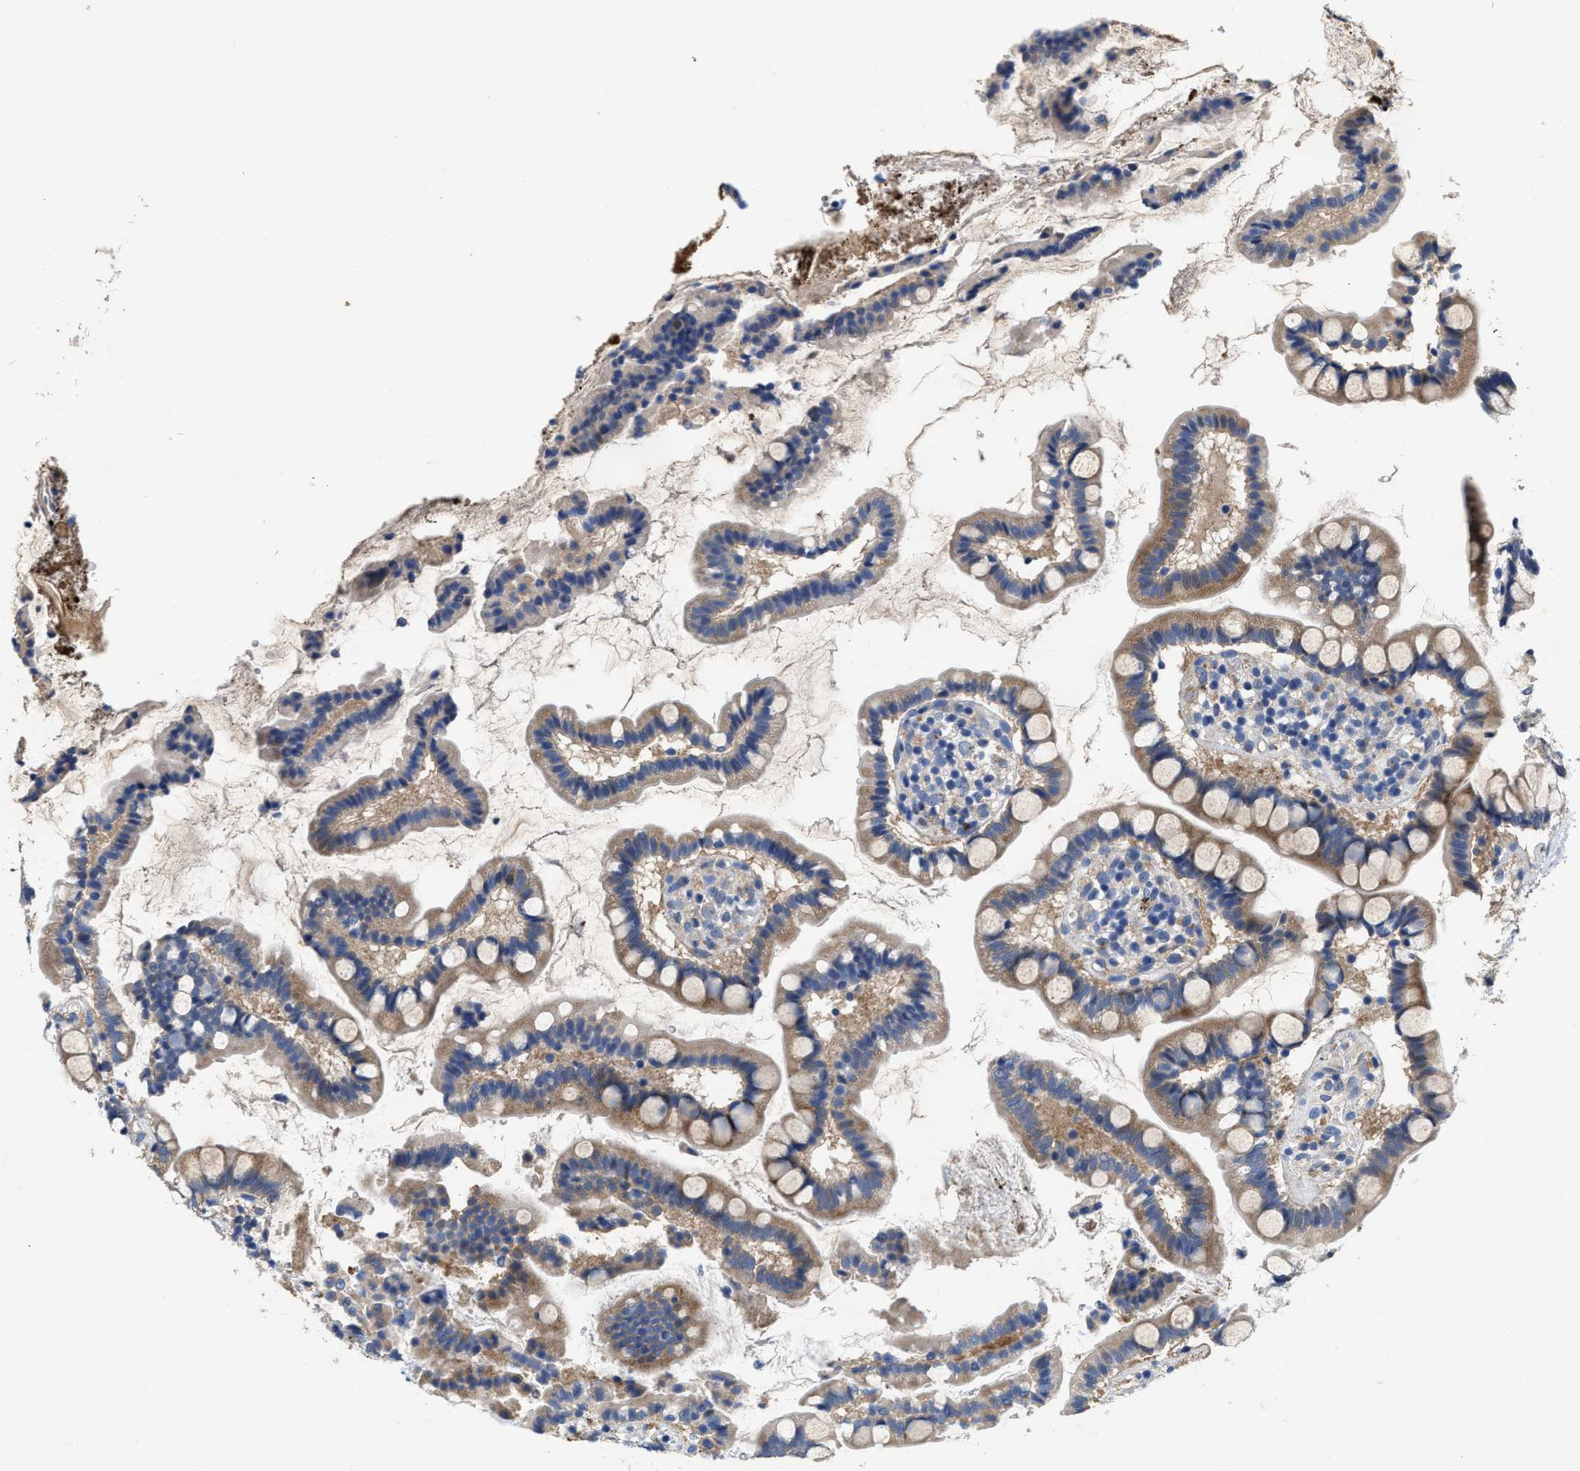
{"staining": {"intensity": "moderate", "quantity": "<25%", "location": "cytoplasmic/membranous"}, "tissue": "small intestine", "cell_type": "Glandular cells", "image_type": "normal", "snomed": [{"axis": "morphology", "description": "Normal tissue, NOS"}, {"axis": "topography", "description": "Small intestine"}], "caption": "An immunohistochemistry histopathology image of benign tissue is shown. Protein staining in brown highlights moderate cytoplasmic/membranous positivity in small intestine within glandular cells.", "gene": "PEG10", "patient": {"sex": "female", "age": 84}}